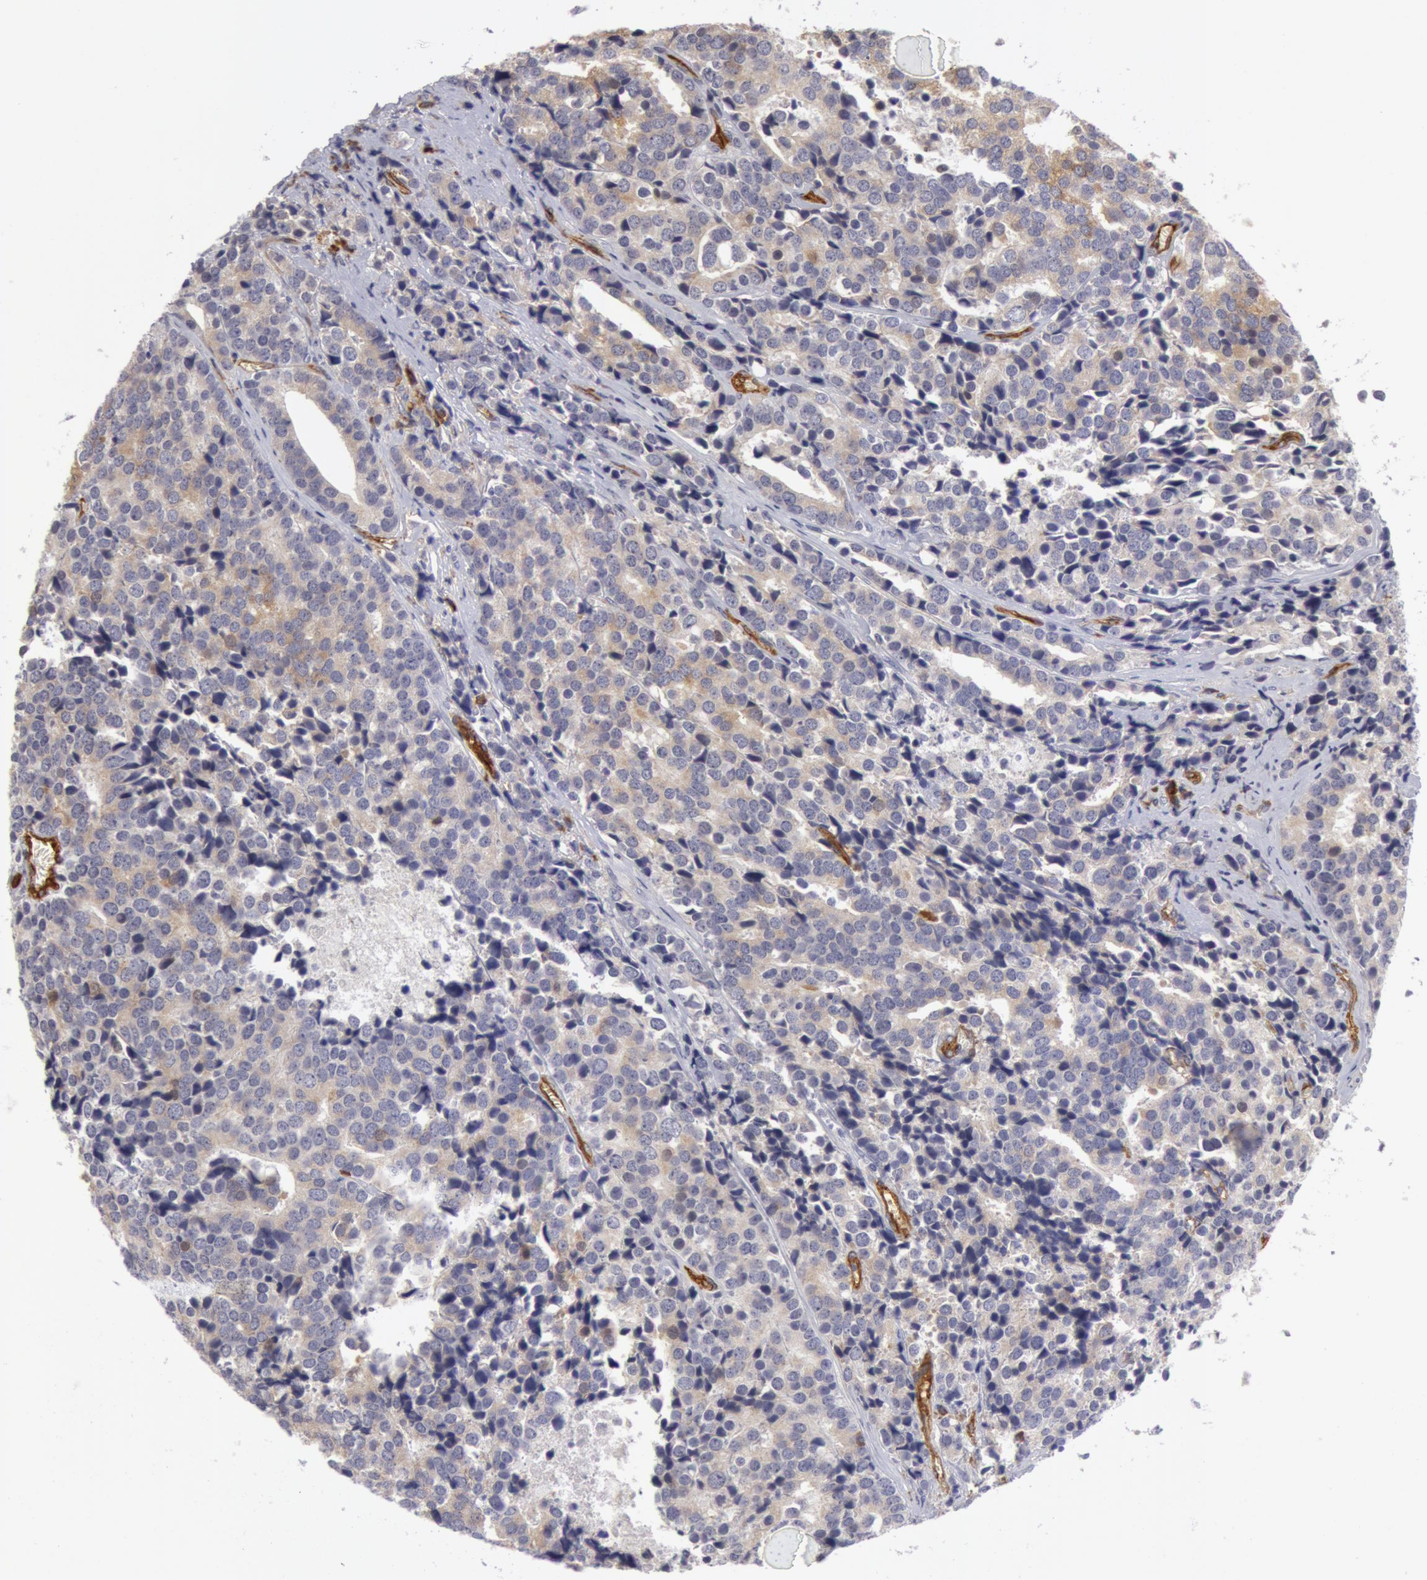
{"staining": {"intensity": "weak", "quantity": "25%-75%", "location": "cytoplasmic/membranous"}, "tissue": "prostate cancer", "cell_type": "Tumor cells", "image_type": "cancer", "snomed": [{"axis": "morphology", "description": "Adenocarcinoma, High grade"}, {"axis": "topography", "description": "Prostate"}], "caption": "Brown immunohistochemical staining in high-grade adenocarcinoma (prostate) demonstrates weak cytoplasmic/membranous staining in about 25%-75% of tumor cells.", "gene": "IL23A", "patient": {"sex": "male", "age": 71}}